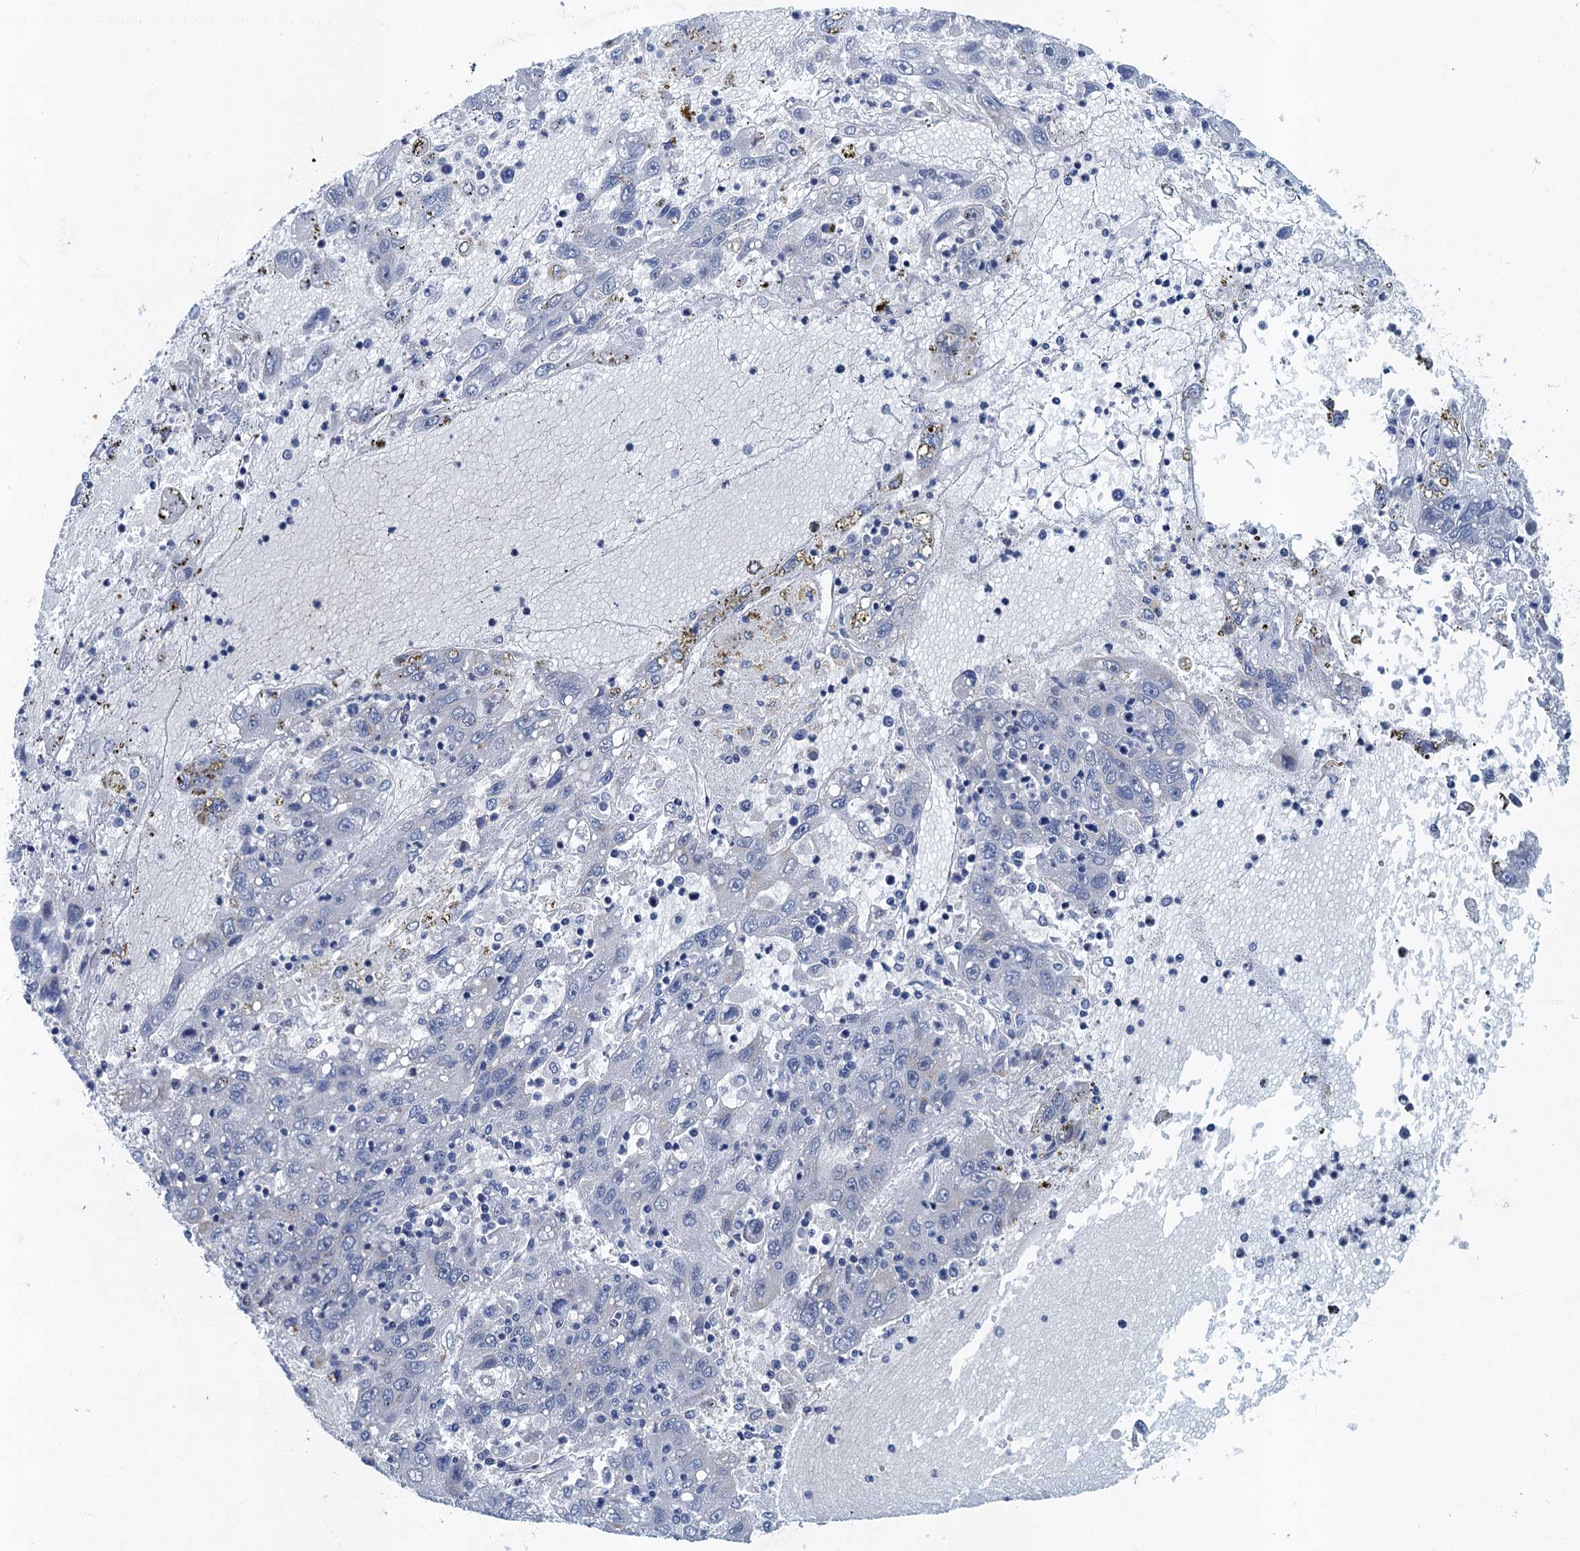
{"staining": {"intensity": "negative", "quantity": "none", "location": "none"}, "tissue": "liver cancer", "cell_type": "Tumor cells", "image_type": "cancer", "snomed": [{"axis": "morphology", "description": "Carcinoma, Hepatocellular, NOS"}, {"axis": "topography", "description": "Liver"}], "caption": "Human liver cancer (hepatocellular carcinoma) stained for a protein using IHC reveals no staining in tumor cells.", "gene": "NBEA", "patient": {"sex": "male", "age": 49}}